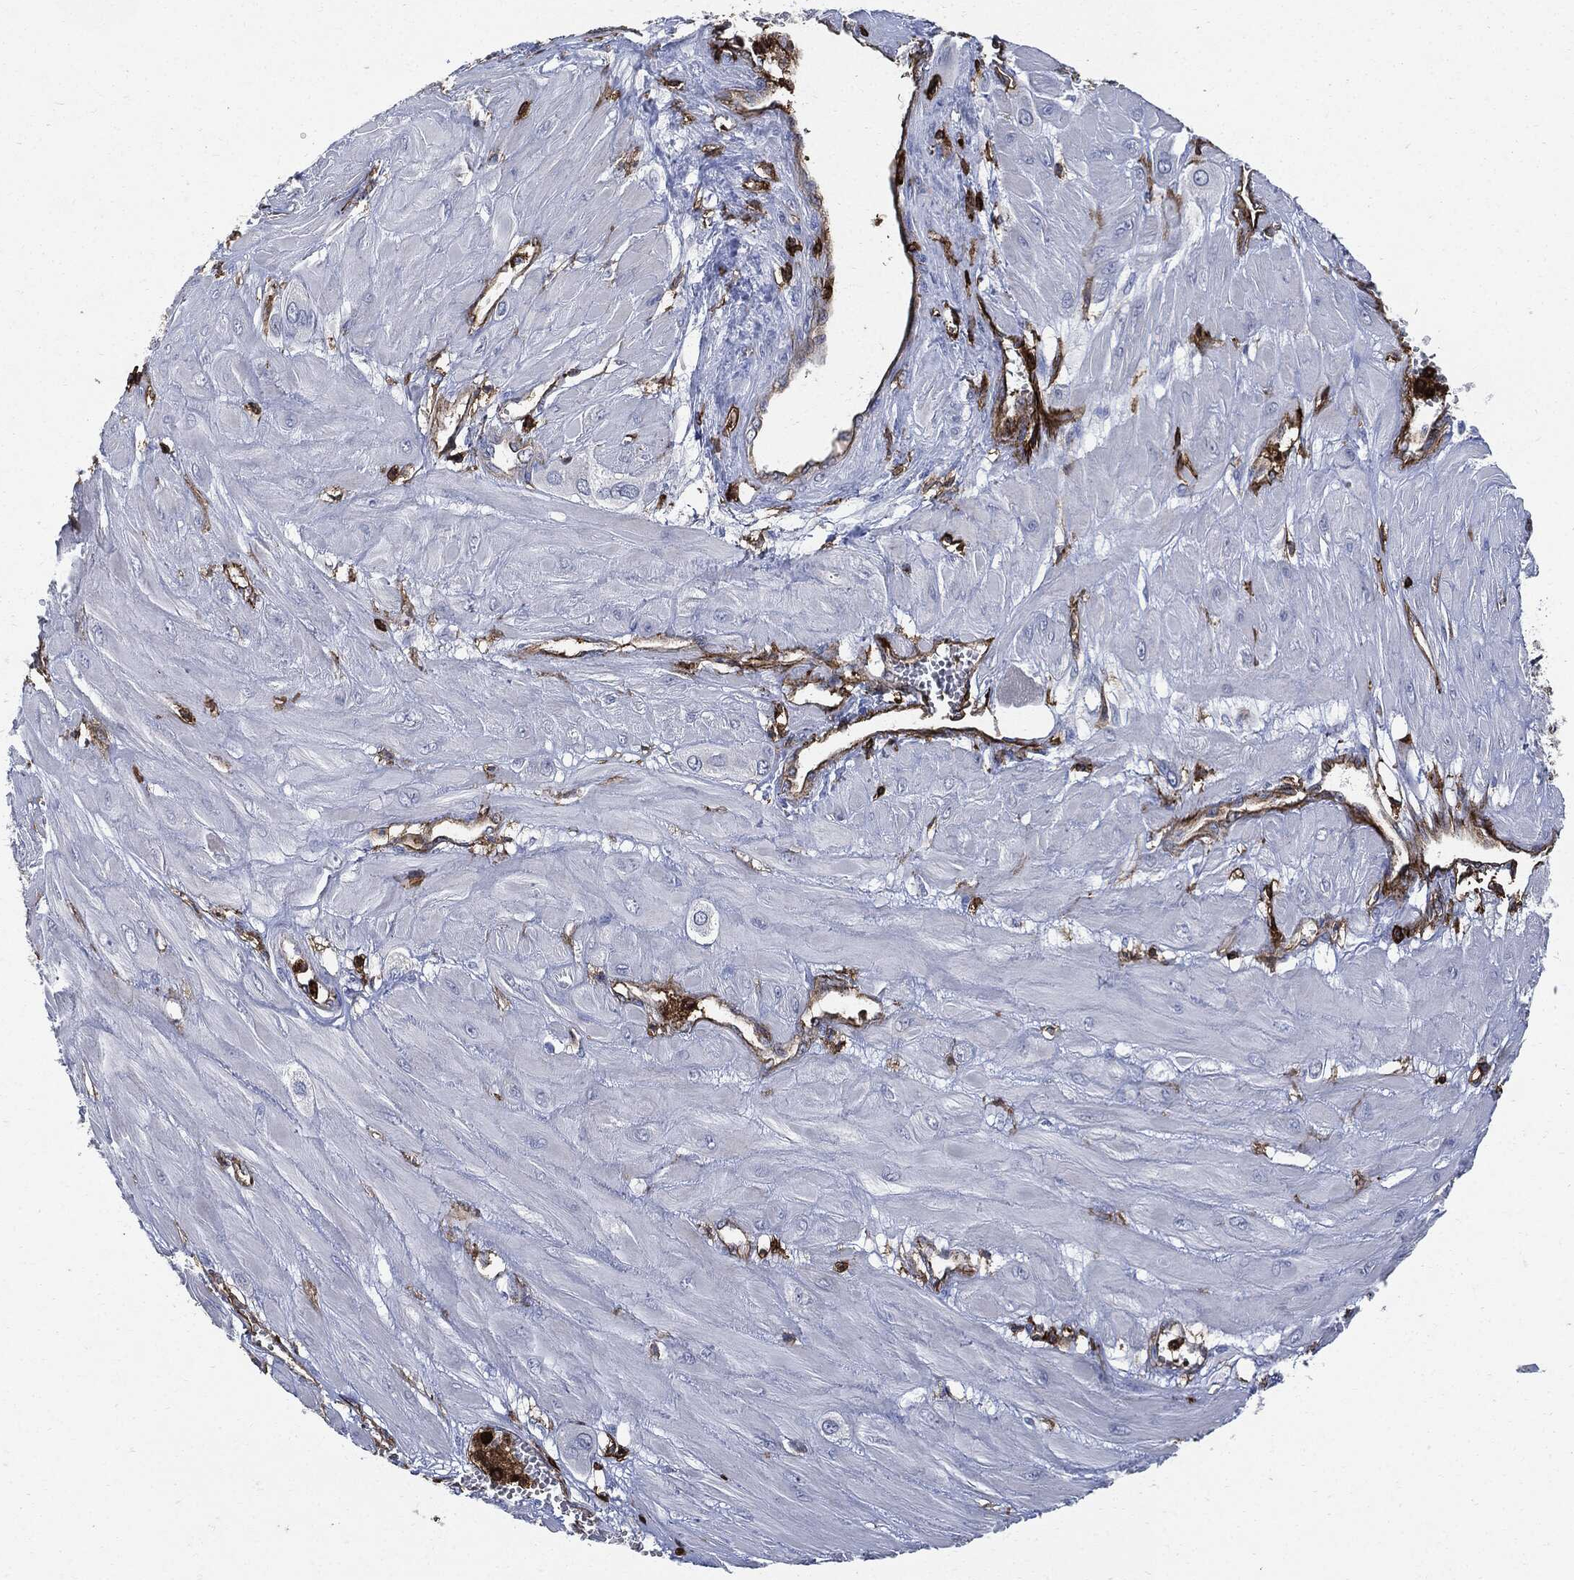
{"staining": {"intensity": "negative", "quantity": "none", "location": "none"}, "tissue": "cervical cancer", "cell_type": "Tumor cells", "image_type": "cancer", "snomed": [{"axis": "morphology", "description": "Squamous cell carcinoma, NOS"}, {"axis": "topography", "description": "Cervix"}], "caption": "Immunohistochemistry (IHC) of human cervical squamous cell carcinoma demonstrates no staining in tumor cells.", "gene": "PTPRC", "patient": {"sex": "female", "age": 34}}